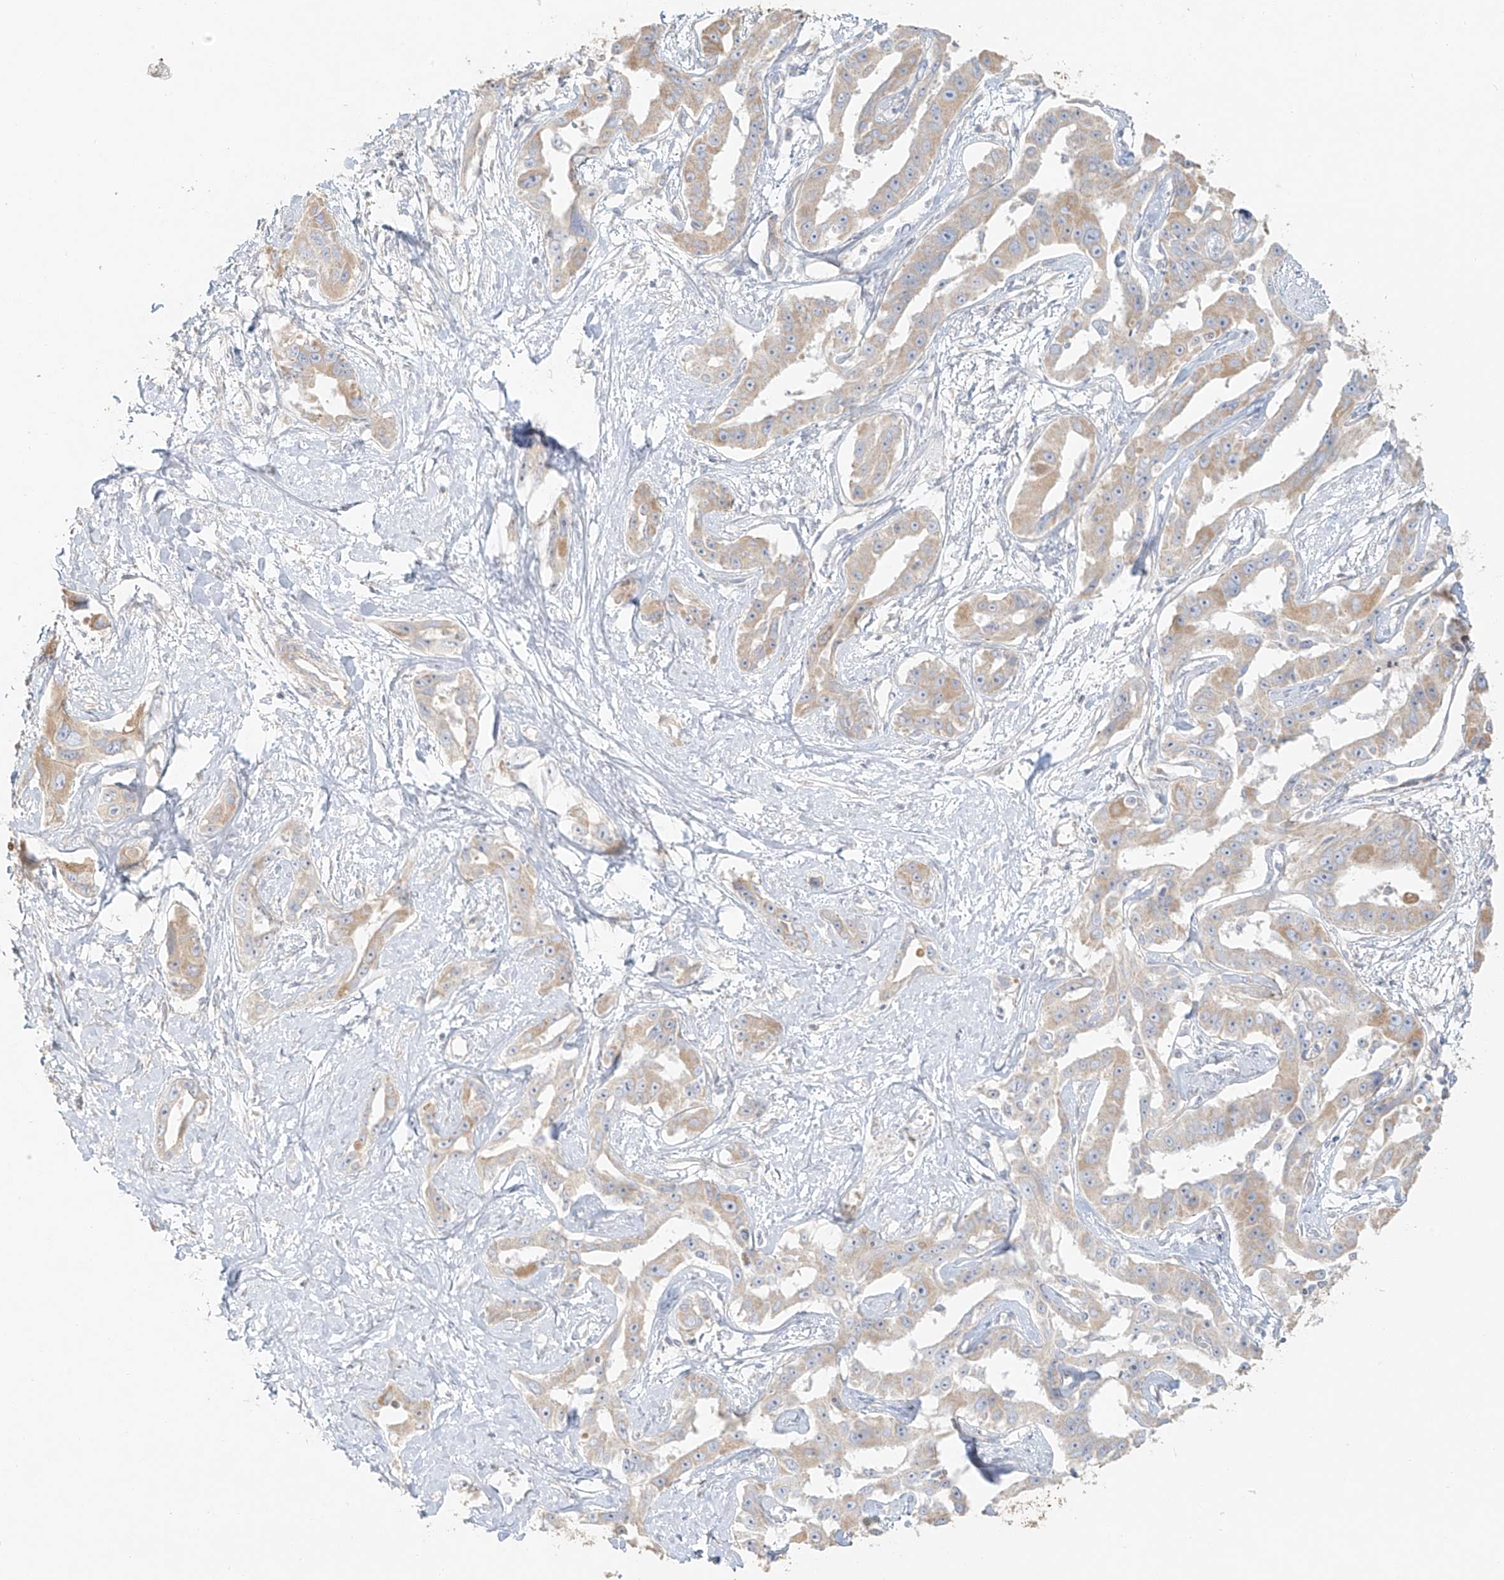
{"staining": {"intensity": "weak", "quantity": "<25%", "location": "cytoplasmic/membranous"}, "tissue": "liver cancer", "cell_type": "Tumor cells", "image_type": "cancer", "snomed": [{"axis": "morphology", "description": "Cholangiocarcinoma"}, {"axis": "topography", "description": "Liver"}], "caption": "An image of cholangiocarcinoma (liver) stained for a protein exhibits no brown staining in tumor cells.", "gene": "MIPEP", "patient": {"sex": "male", "age": 59}}